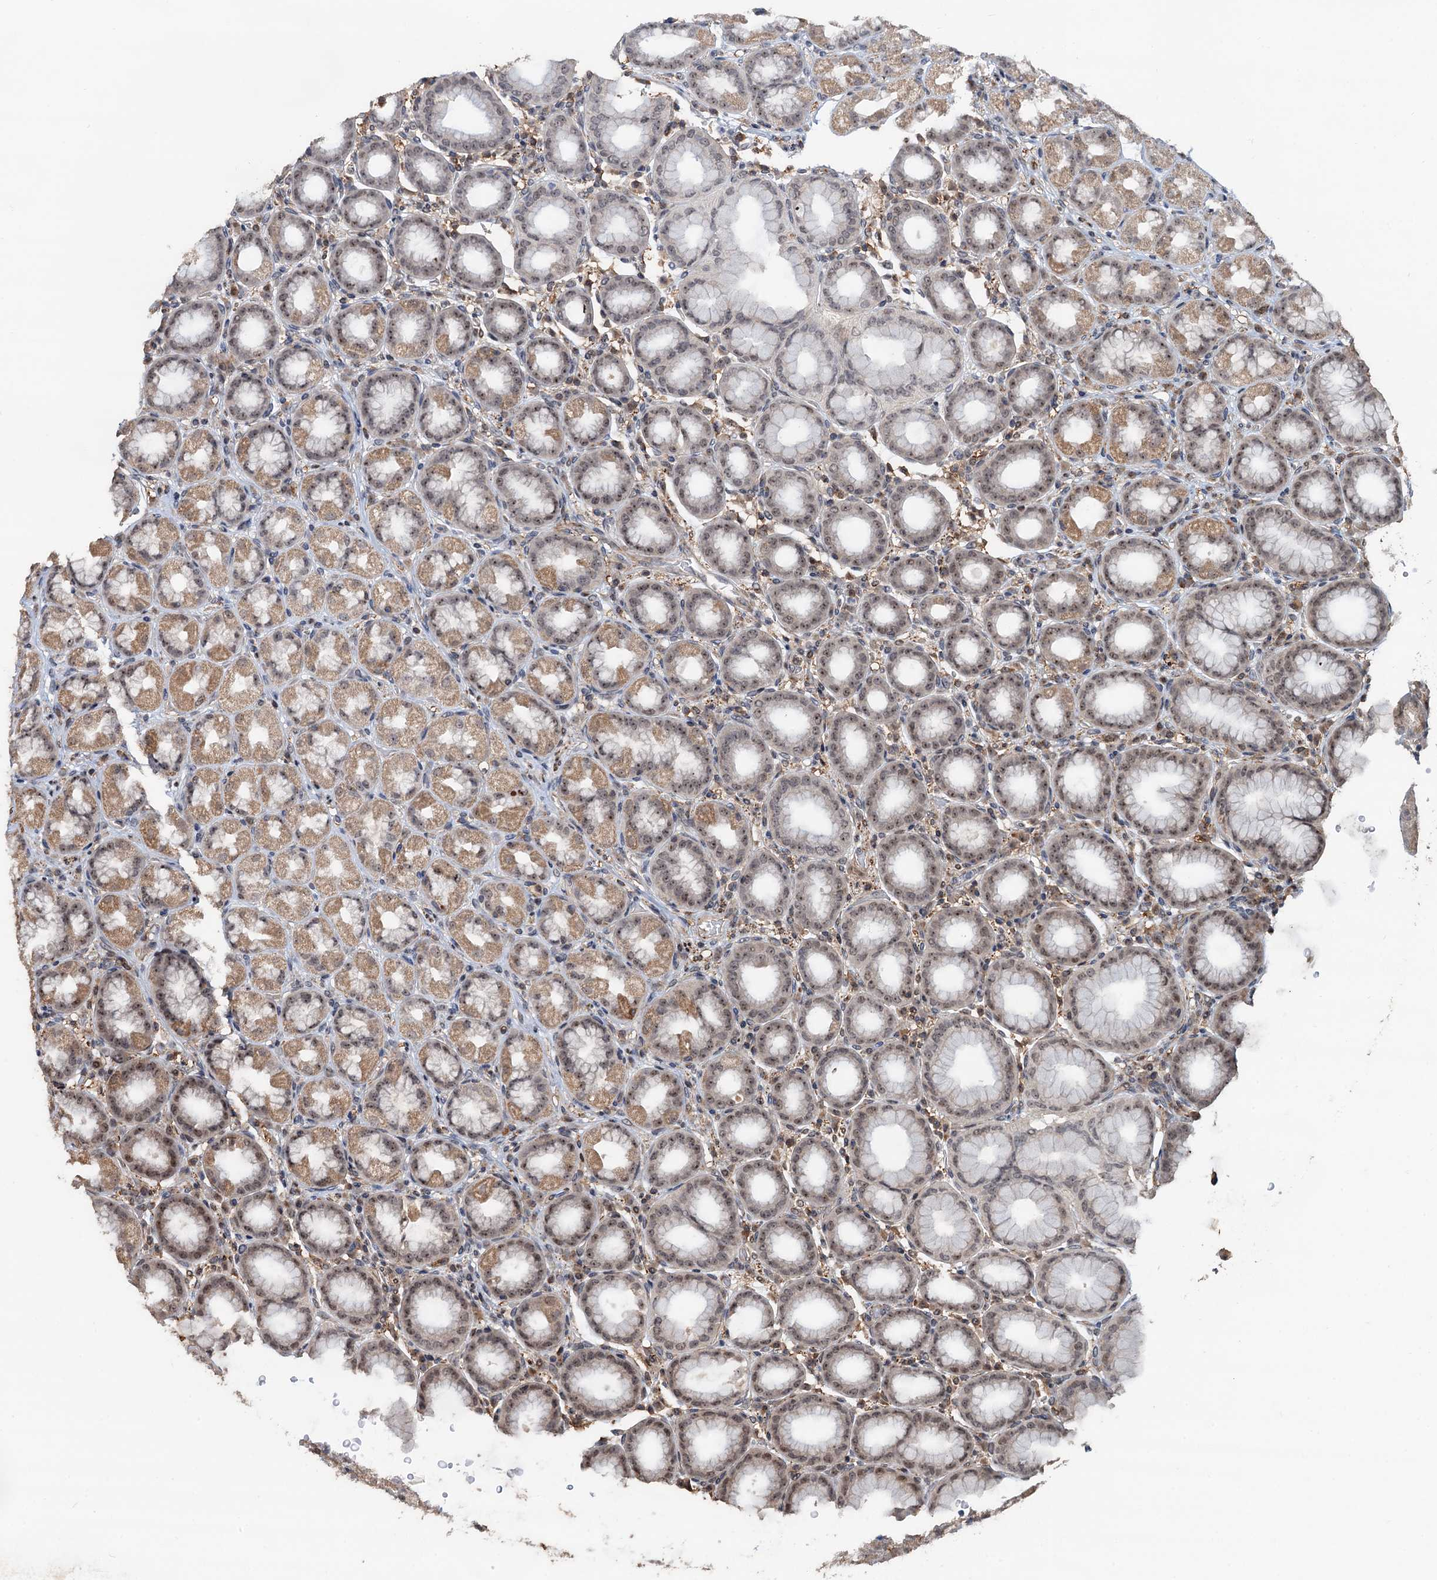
{"staining": {"intensity": "moderate", "quantity": "25%-75%", "location": "cytoplasmic/membranous,nuclear"}, "tissue": "stomach", "cell_type": "Glandular cells", "image_type": "normal", "snomed": [{"axis": "morphology", "description": "Normal tissue, NOS"}, {"axis": "topography", "description": "Stomach, upper"}], "caption": "Protein expression analysis of unremarkable human stomach reveals moderate cytoplasmic/membranous,nuclear positivity in about 25%-75% of glandular cells. (DAB IHC with brightfield microscopy, high magnification).", "gene": "TMA16", "patient": {"sex": "male", "age": 68}}